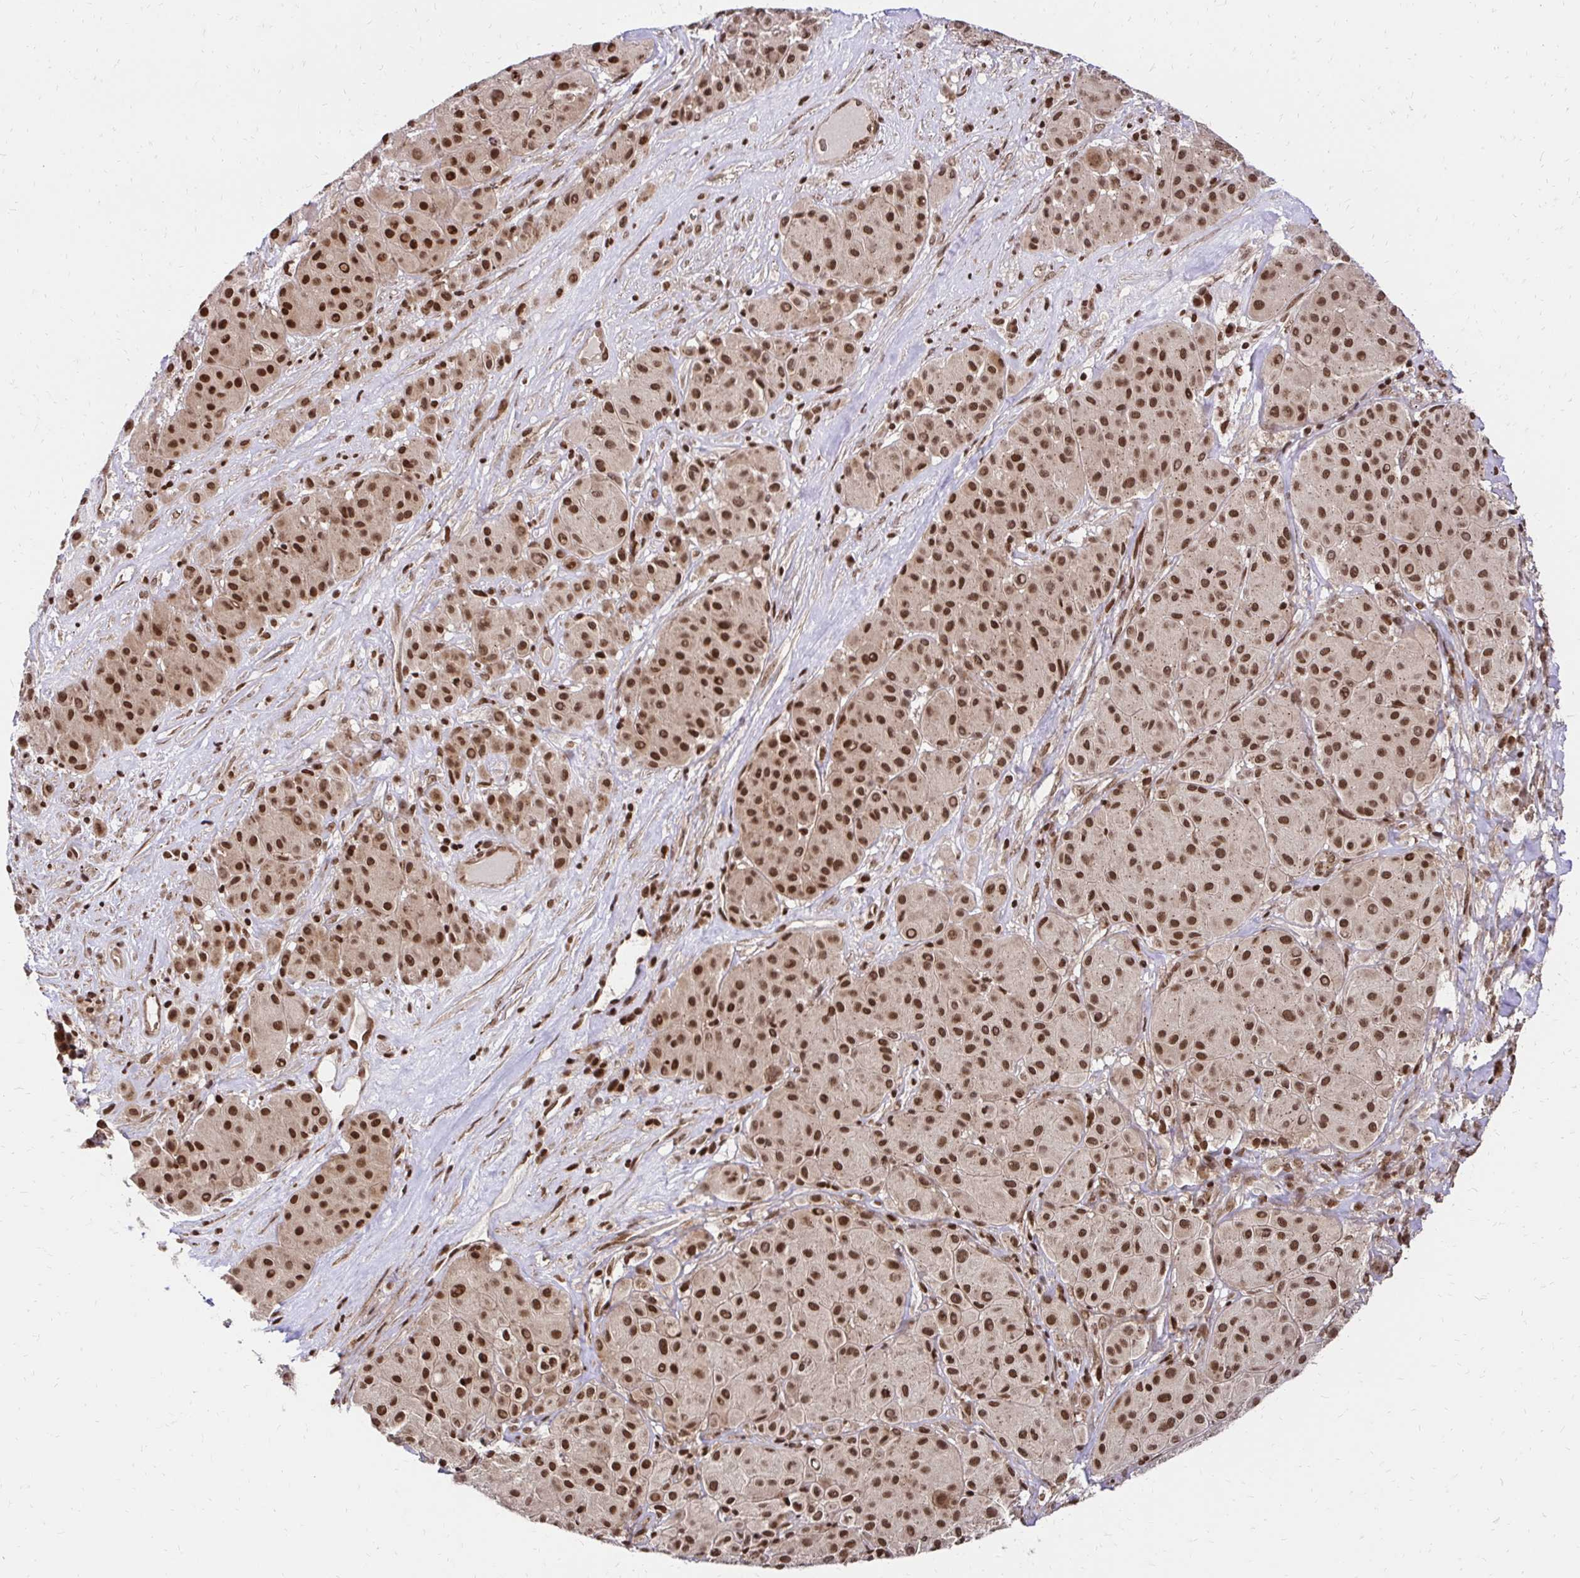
{"staining": {"intensity": "strong", "quantity": ">75%", "location": "nuclear"}, "tissue": "melanoma", "cell_type": "Tumor cells", "image_type": "cancer", "snomed": [{"axis": "morphology", "description": "Malignant melanoma, Metastatic site"}, {"axis": "topography", "description": "Smooth muscle"}], "caption": "Protein staining reveals strong nuclear positivity in about >75% of tumor cells in melanoma. (brown staining indicates protein expression, while blue staining denotes nuclei).", "gene": "GLYR1", "patient": {"sex": "male", "age": 41}}